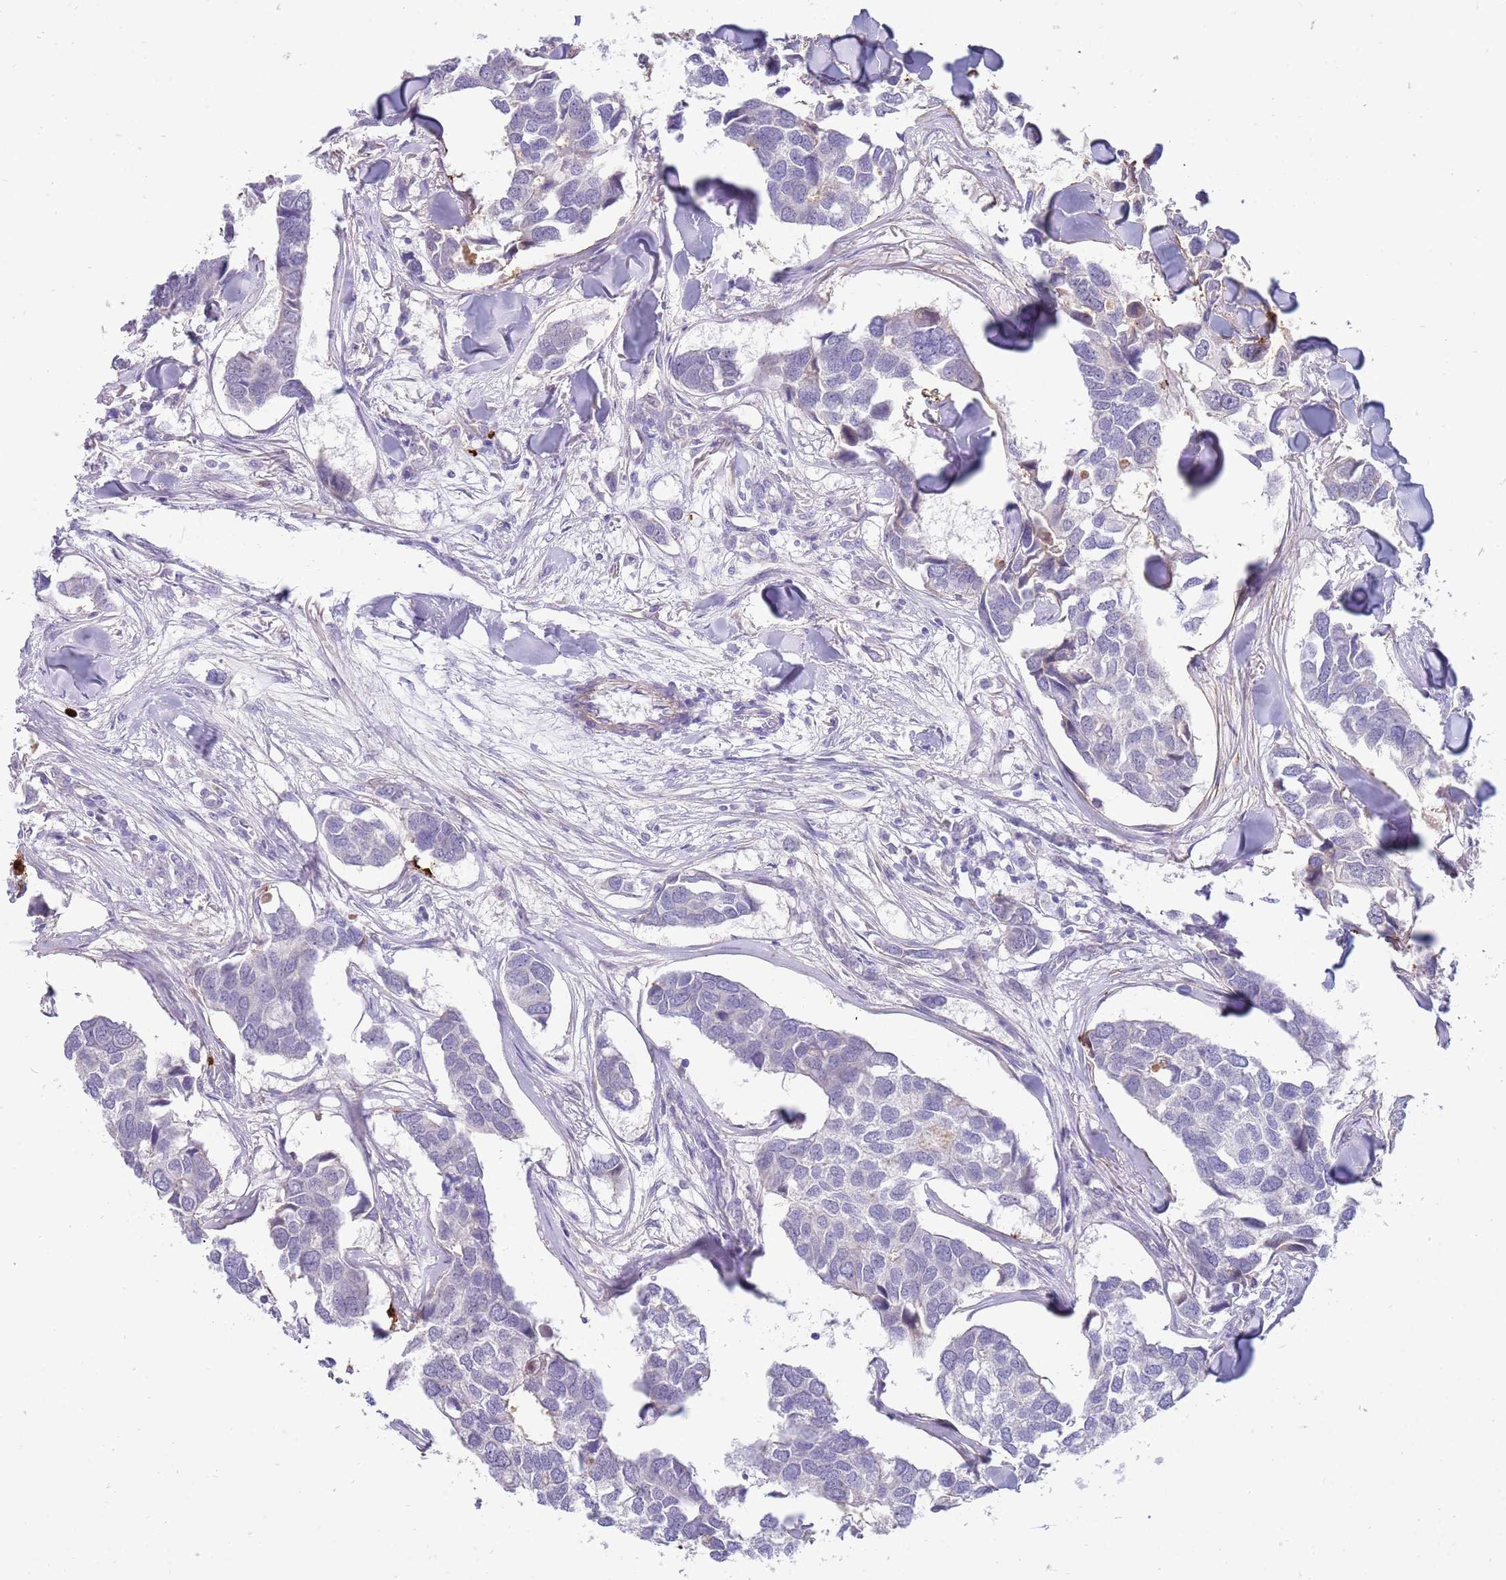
{"staining": {"intensity": "negative", "quantity": "none", "location": "none"}, "tissue": "breast cancer", "cell_type": "Tumor cells", "image_type": "cancer", "snomed": [{"axis": "morphology", "description": "Duct carcinoma"}, {"axis": "topography", "description": "Breast"}], "caption": "Human breast cancer (infiltrating ductal carcinoma) stained for a protein using IHC shows no staining in tumor cells.", "gene": "STK25", "patient": {"sex": "female", "age": 83}}